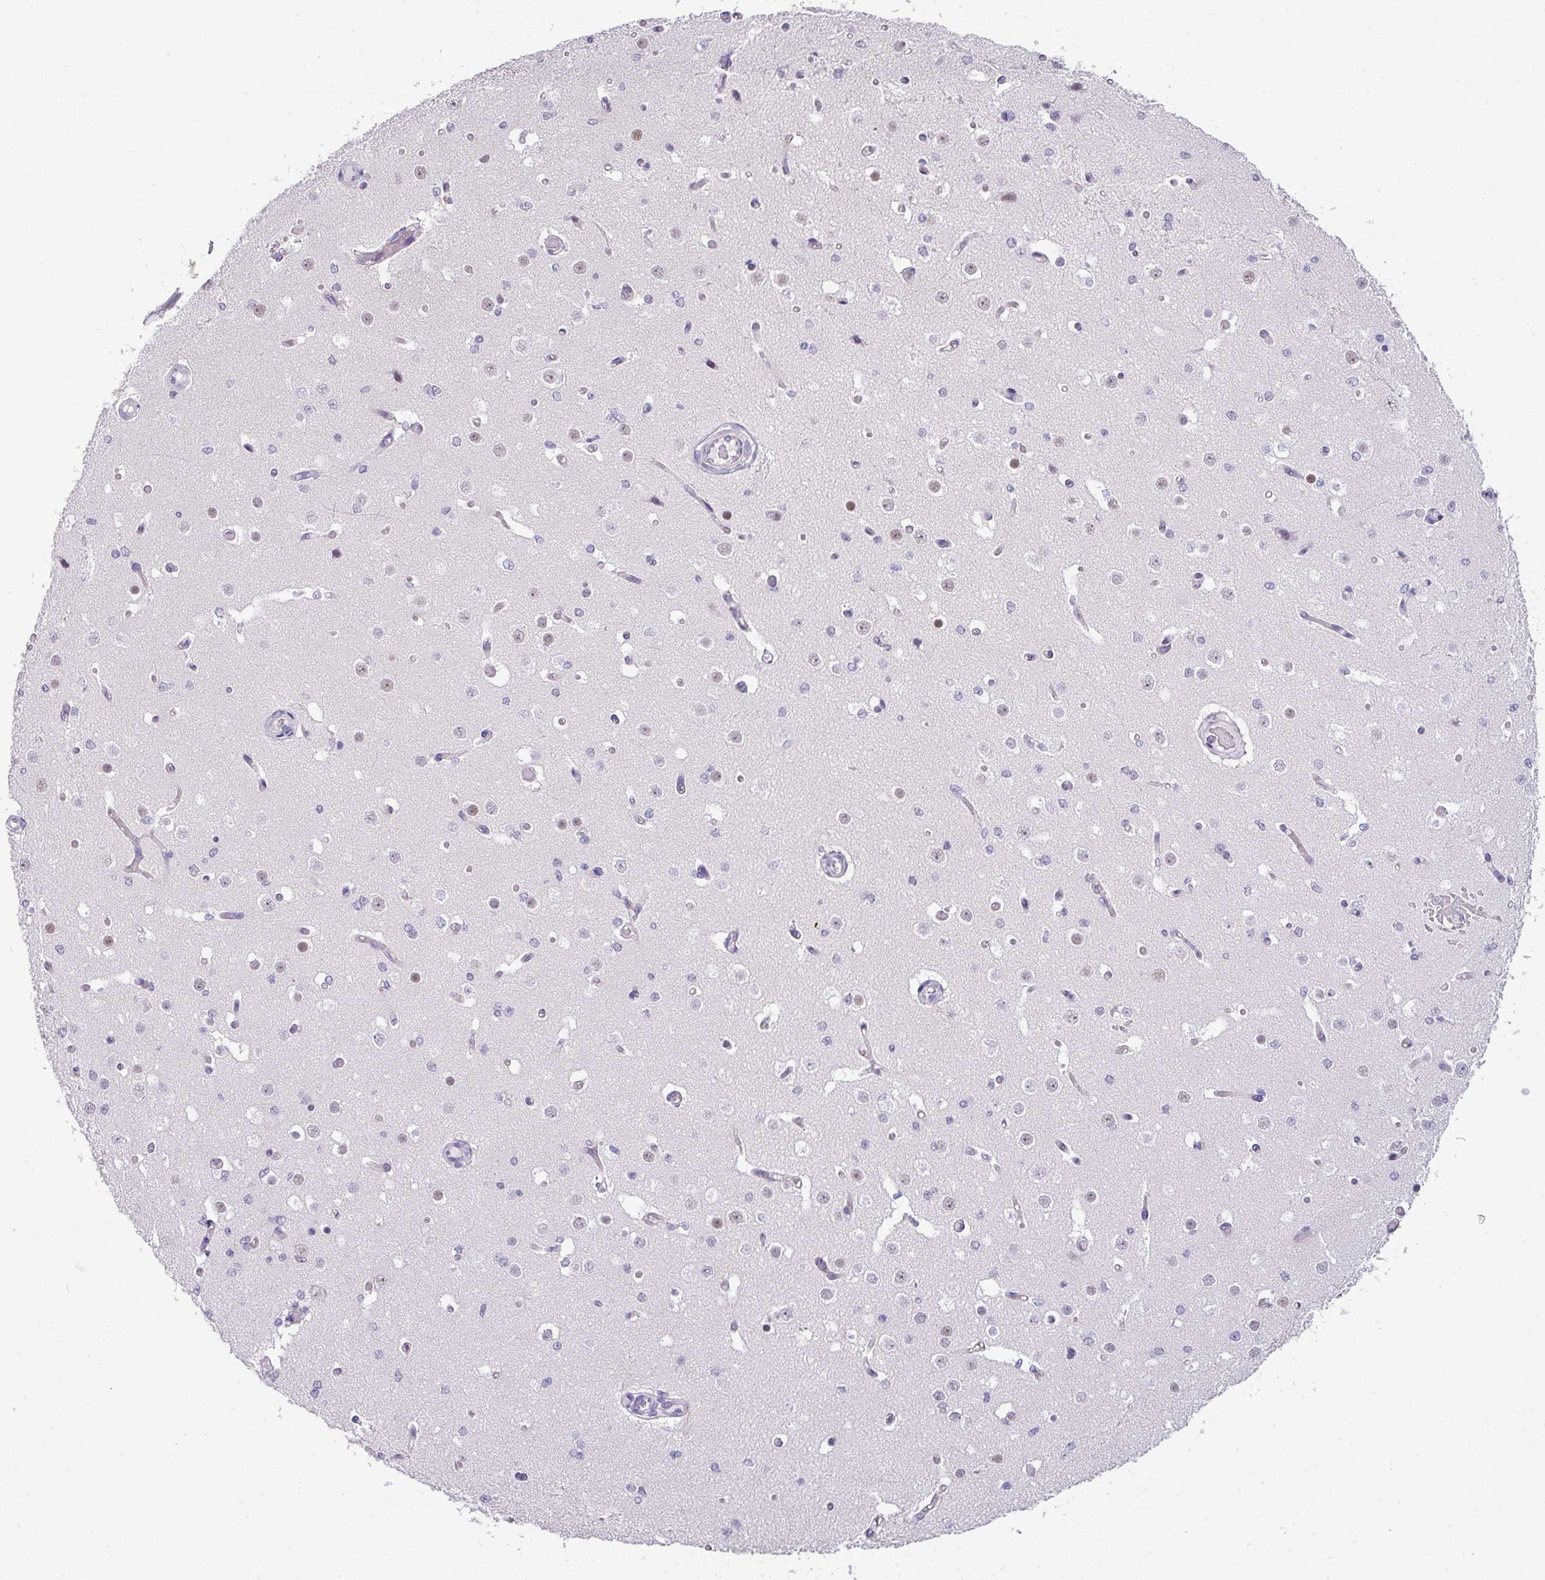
{"staining": {"intensity": "negative", "quantity": "none", "location": "none"}, "tissue": "cerebral cortex", "cell_type": "Endothelial cells", "image_type": "normal", "snomed": [{"axis": "morphology", "description": "Normal tissue, NOS"}, {"axis": "morphology", "description": "Inflammation, NOS"}, {"axis": "topography", "description": "Cerebral cortex"}], "caption": "This is a image of immunohistochemistry (IHC) staining of unremarkable cerebral cortex, which shows no expression in endothelial cells. The staining is performed using DAB brown chromogen with nuclei counter-stained in using hematoxylin.", "gene": "GCG", "patient": {"sex": "male", "age": 6}}